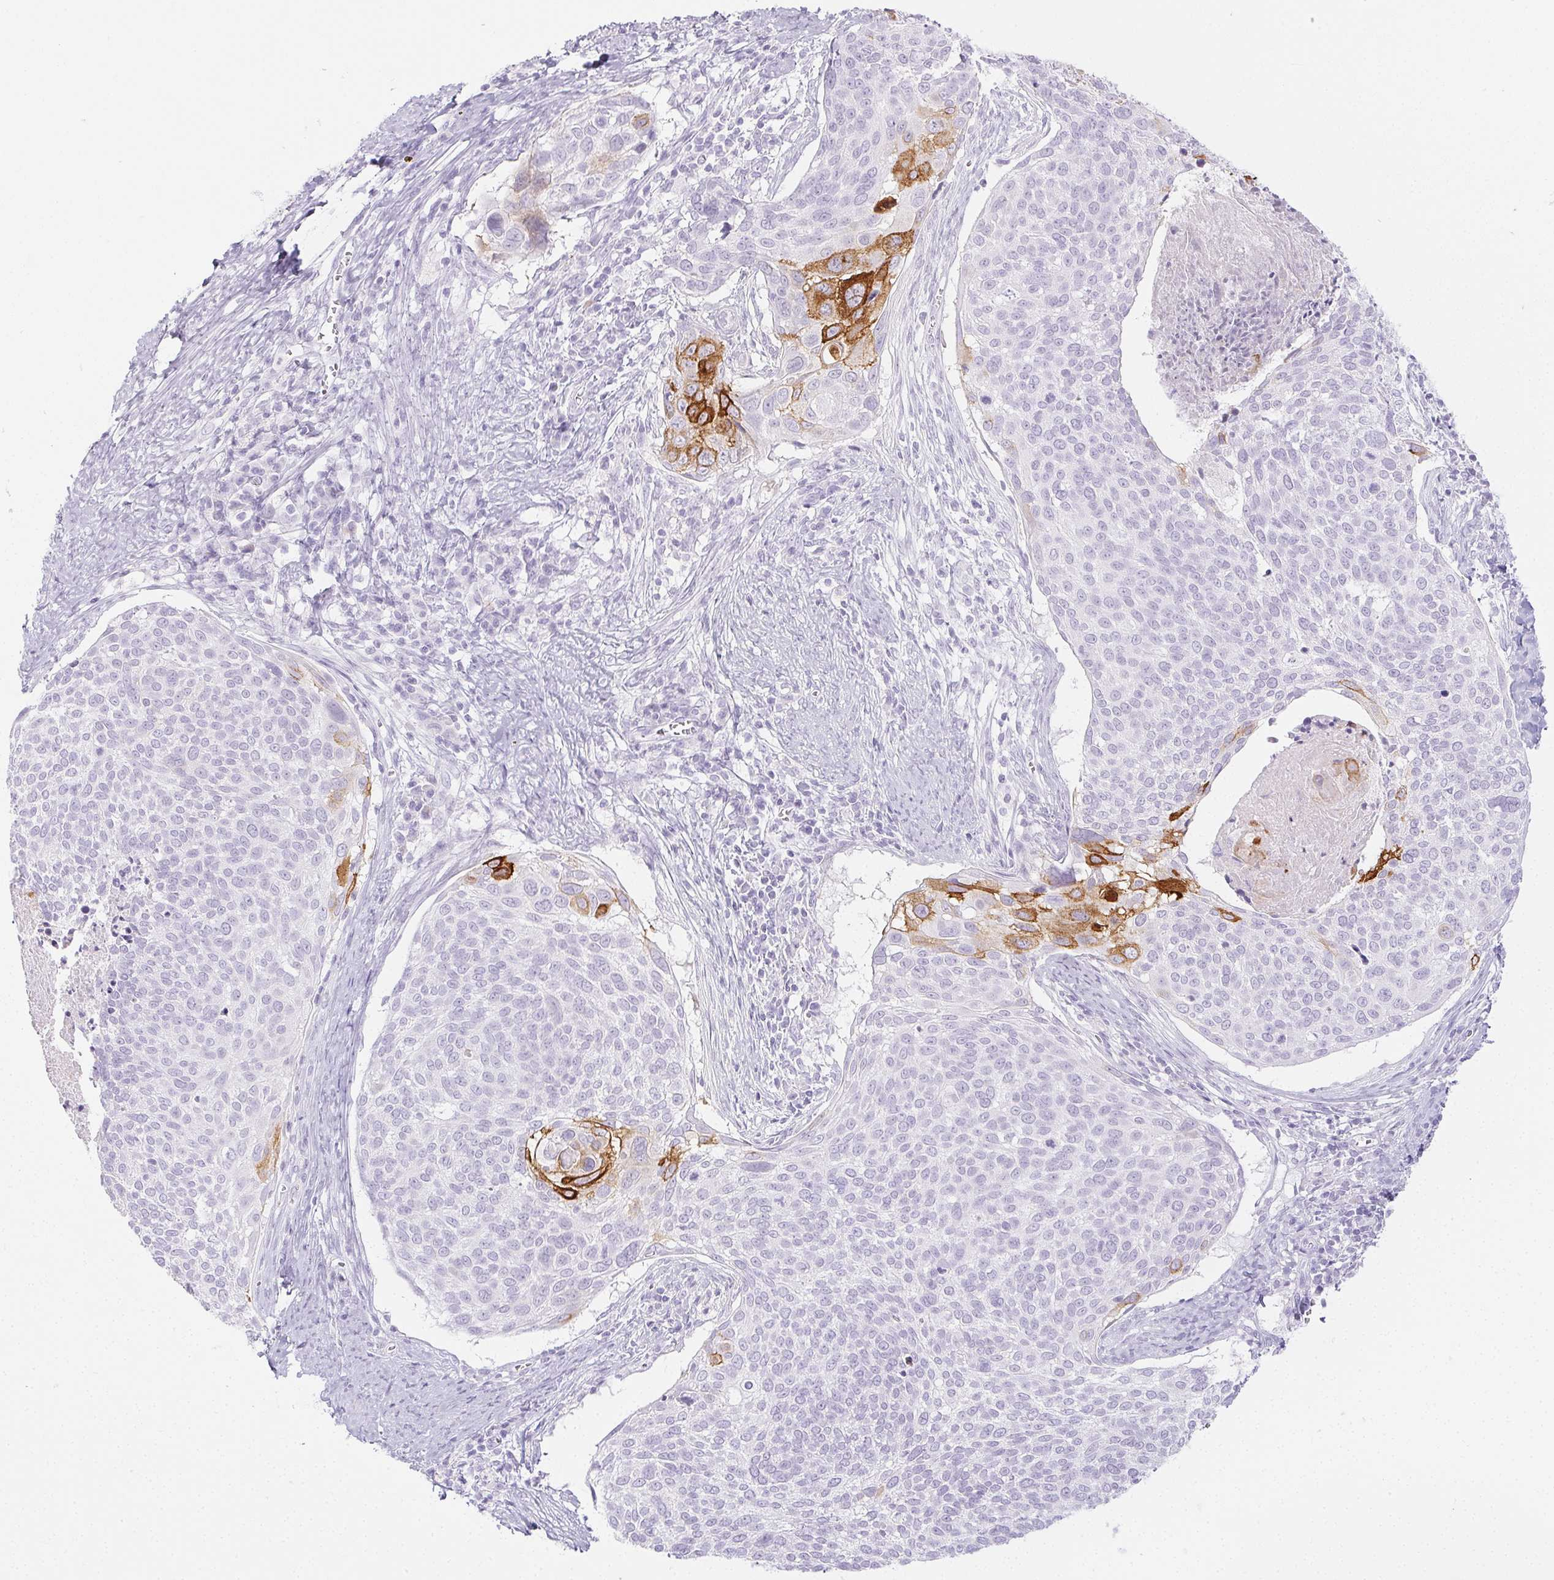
{"staining": {"intensity": "moderate", "quantity": "<25%", "location": "cytoplasmic/membranous"}, "tissue": "cervical cancer", "cell_type": "Tumor cells", "image_type": "cancer", "snomed": [{"axis": "morphology", "description": "Squamous cell carcinoma, NOS"}, {"axis": "topography", "description": "Cervix"}], "caption": "Immunohistochemical staining of human cervical squamous cell carcinoma reveals low levels of moderate cytoplasmic/membranous protein staining in about <25% of tumor cells.", "gene": "PI3", "patient": {"sex": "female", "age": 39}}